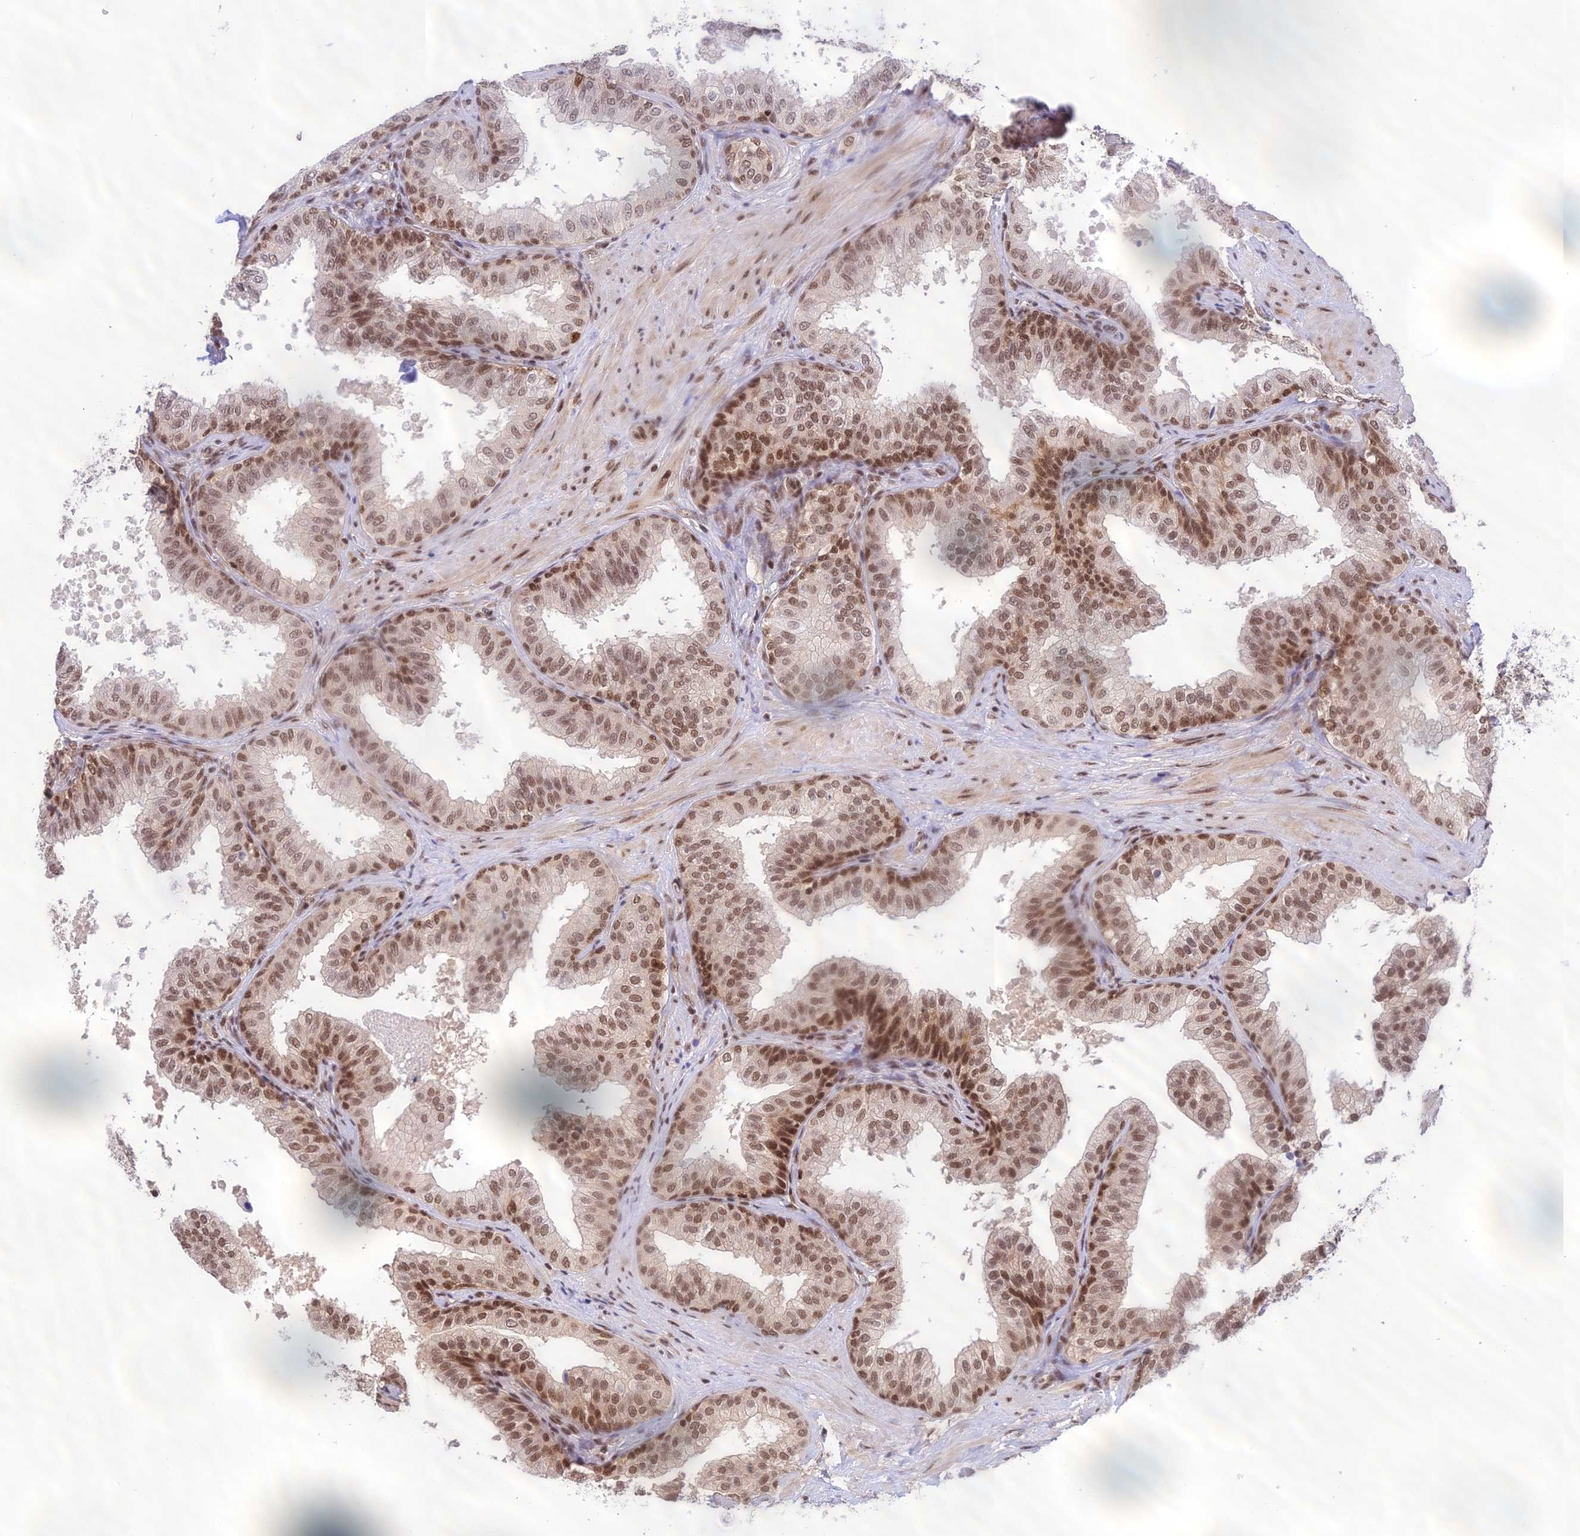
{"staining": {"intensity": "moderate", "quantity": ">75%", "location": "nuclear"}, "tissue": "prostate", "cell_type": "Glandular cells", "image_type": "normal", "snomed": [{"axis": "morphology", "description": "Normal tissue, NOS"}, {"axis": "topography", "description": "Prostate"}], "caption": "Protein staining displays moderate nuclear expression in approximately >75% of glandular cells in benign prostate.", "gene": "THAP11", "patient": {"sex": "male", "age": 60}}